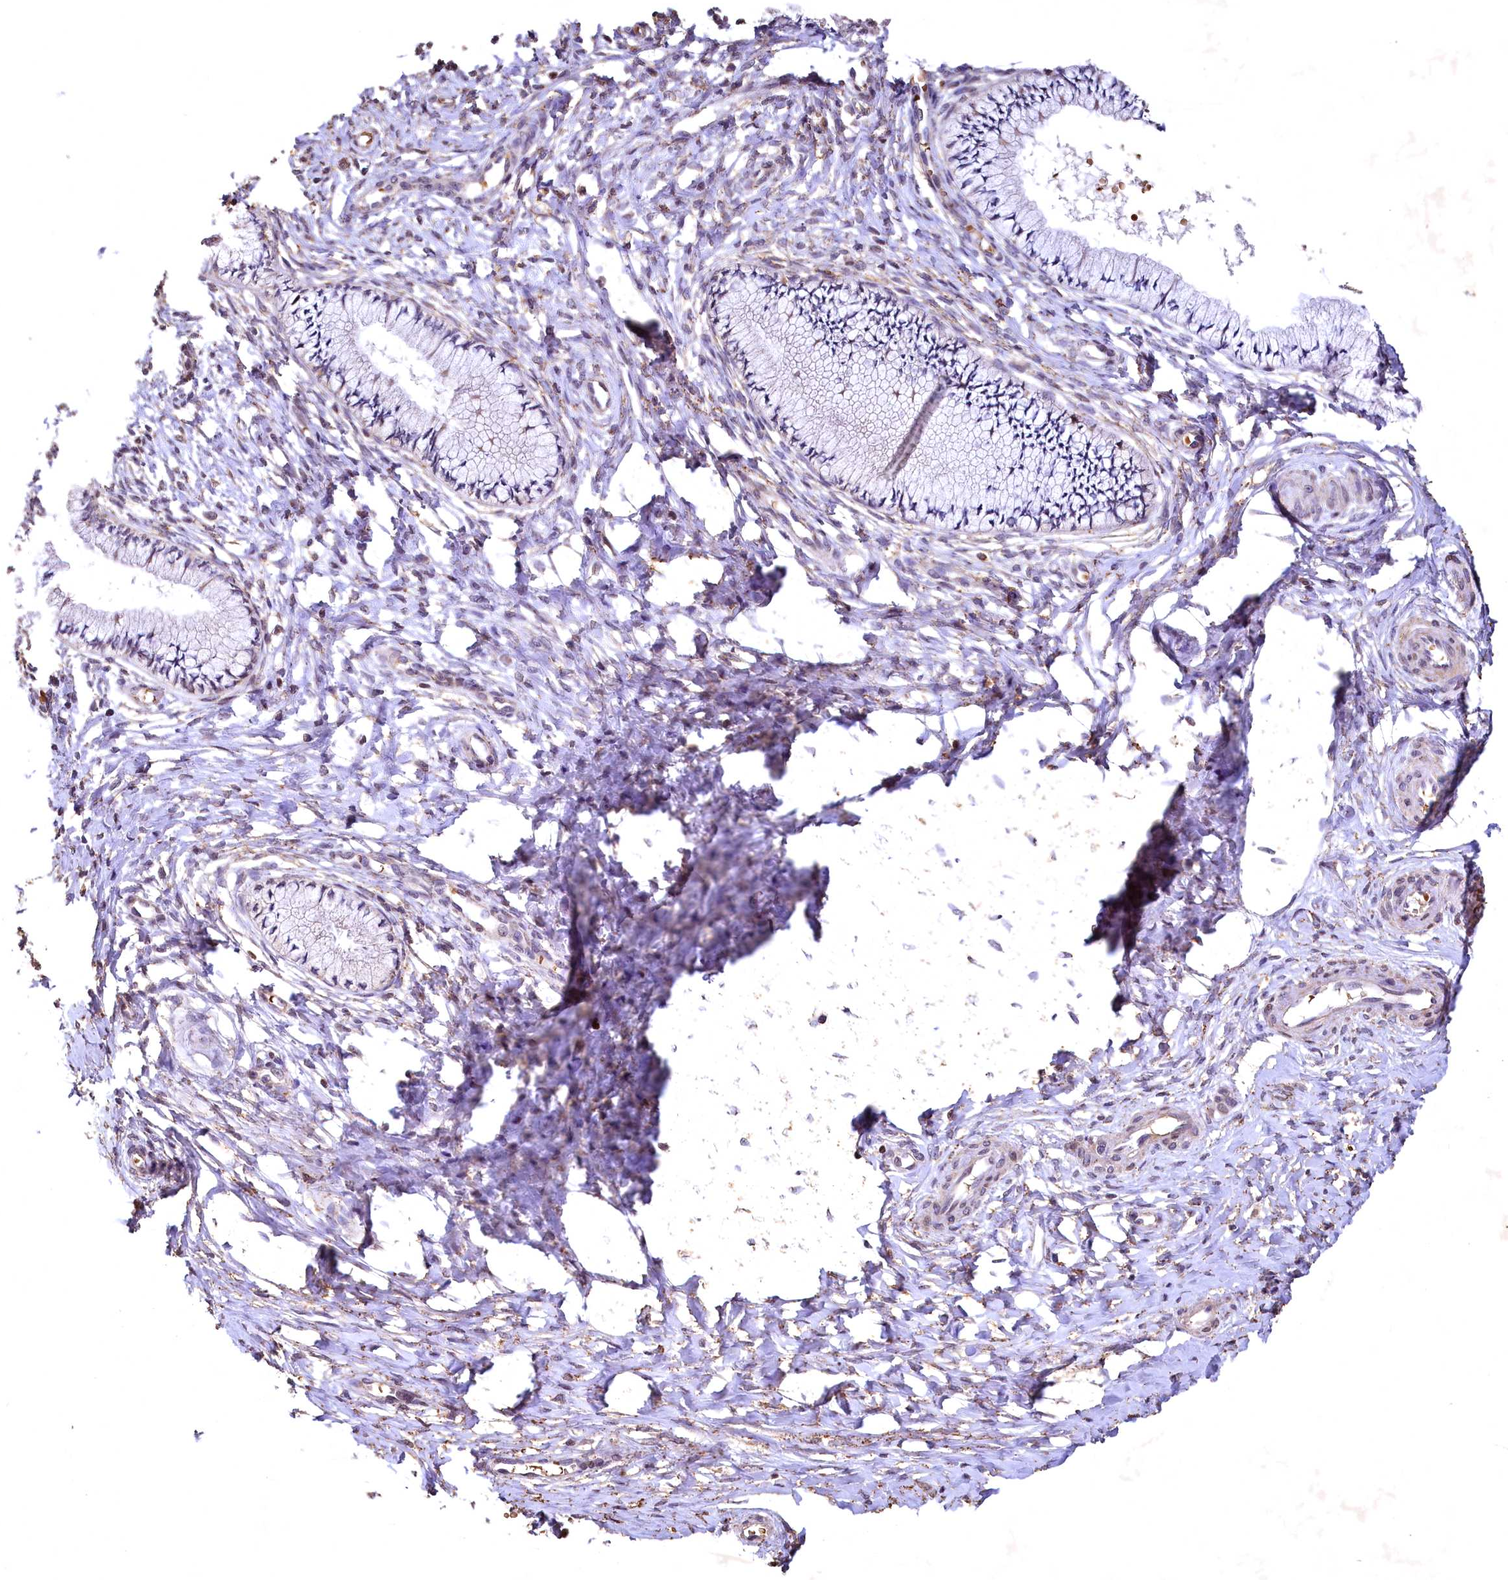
{"staining": {"intensity": "negative", "quantity": "none", "location": "none"}, "tissue": "cervix", "cell_type": "Glandular cells", "image_type": "normal", "snomed": [{"axis": "morphology", "description": "Normal tissue, NOS"}, {"axis": "topography", "description": "Cervix"}], "caption": "This is an immunohistochemistry (IHC) photomicrograph of benign human cervix. There is no expression in glandular cells.", "gene": "SPTA1", "patient": {"sex": "female", "age": 36}}